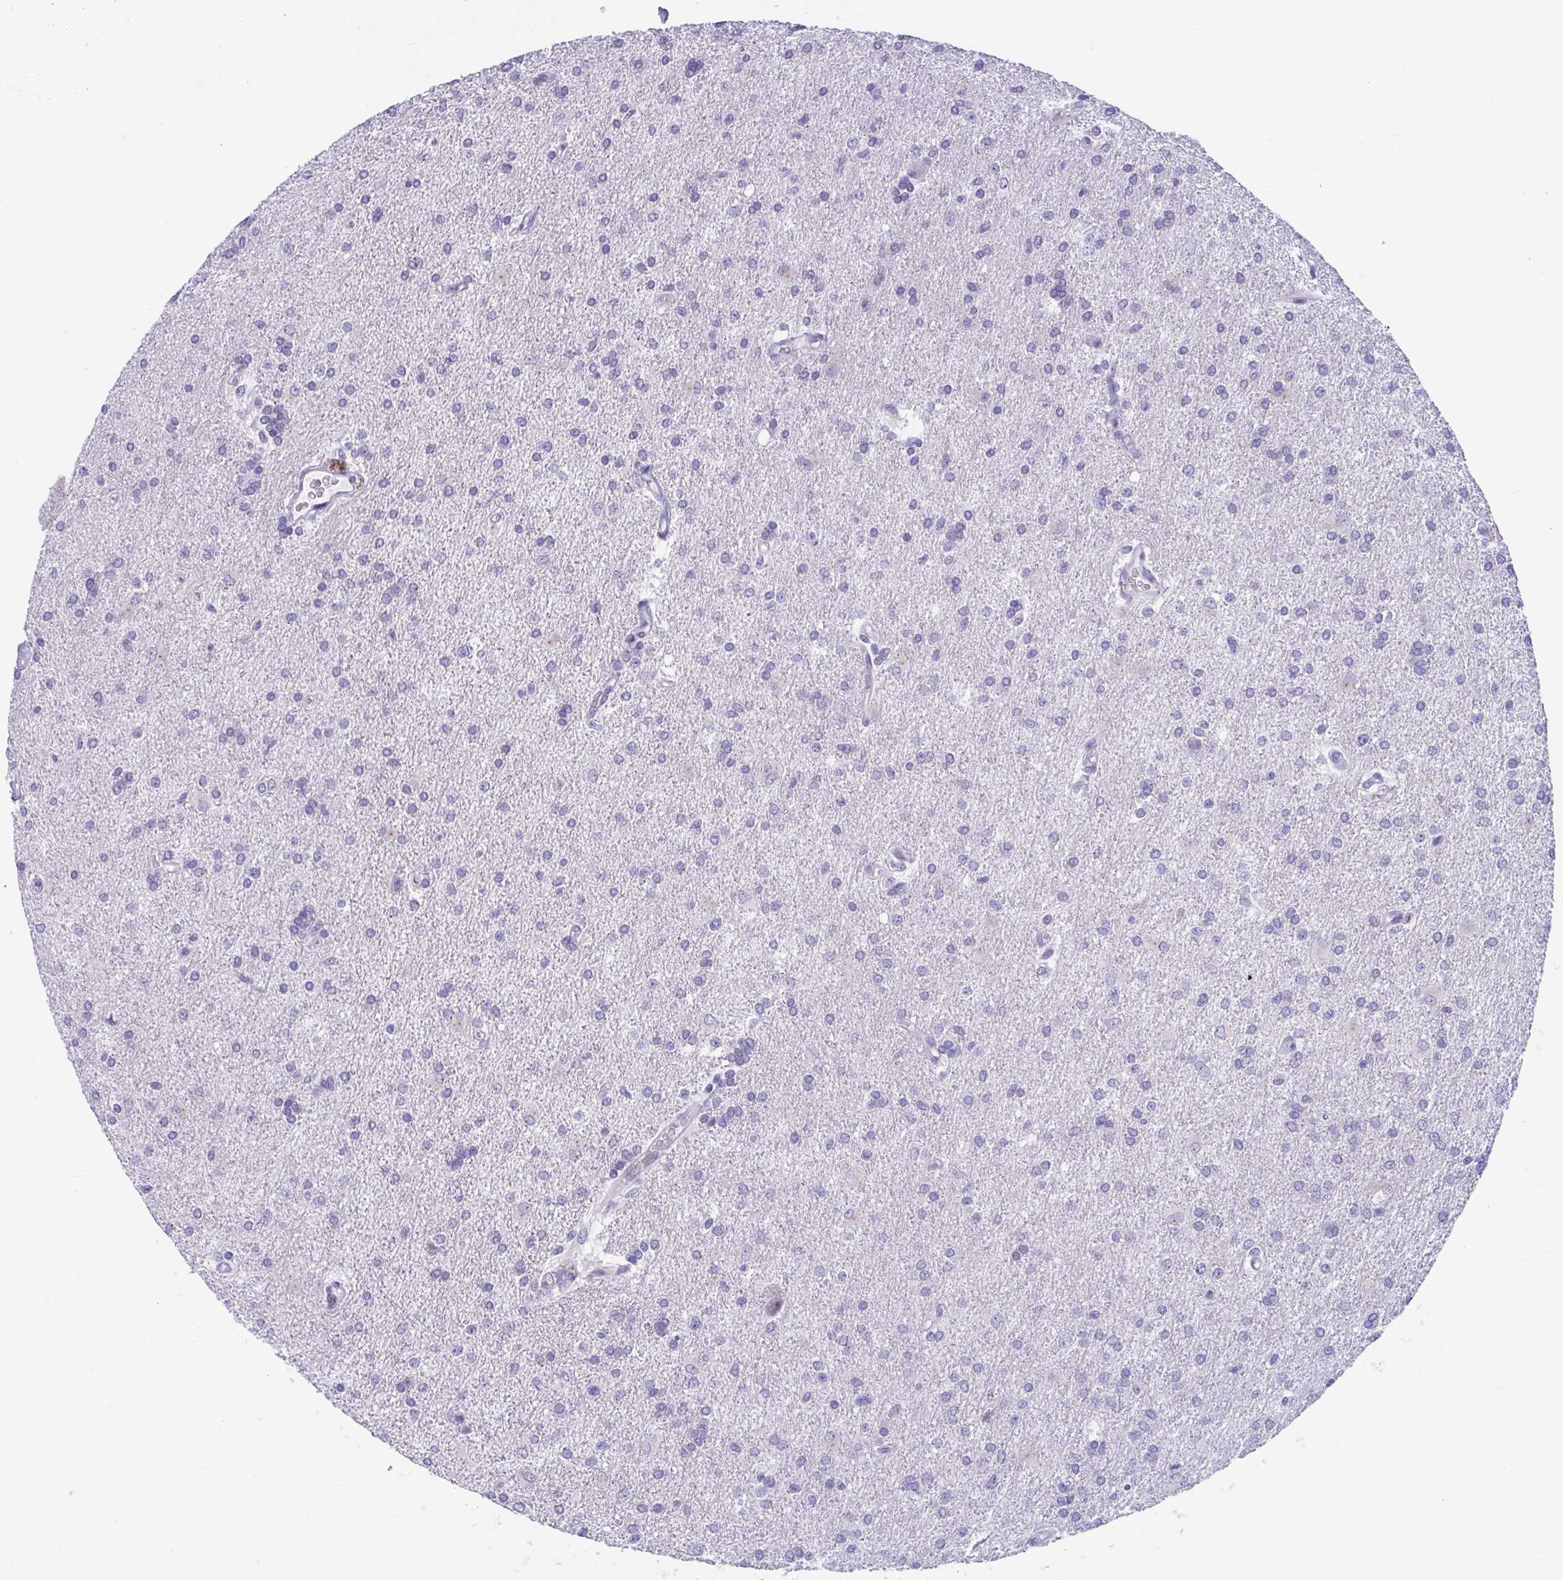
{"staining": {"intensity": "negative", "quantity": "none", "location": "none"}, "tissue": "glioma", "cell_type": "Tumor cells", "image_type": "cancer", "snomed": [{"axis": "morphology", "description": "Glioma, malignant, High grade"}, {"axis": "topography", "description": "Brain"}], "caption": "This photomicrograph is of high-grade glioma (malignant) stained with IHC to label a protein in brown with the nuclei are counter-stained blue. There is no staining in tumor cells.", "gene": "TTC30B", "patient": {"sex": "male", "age": 68}}